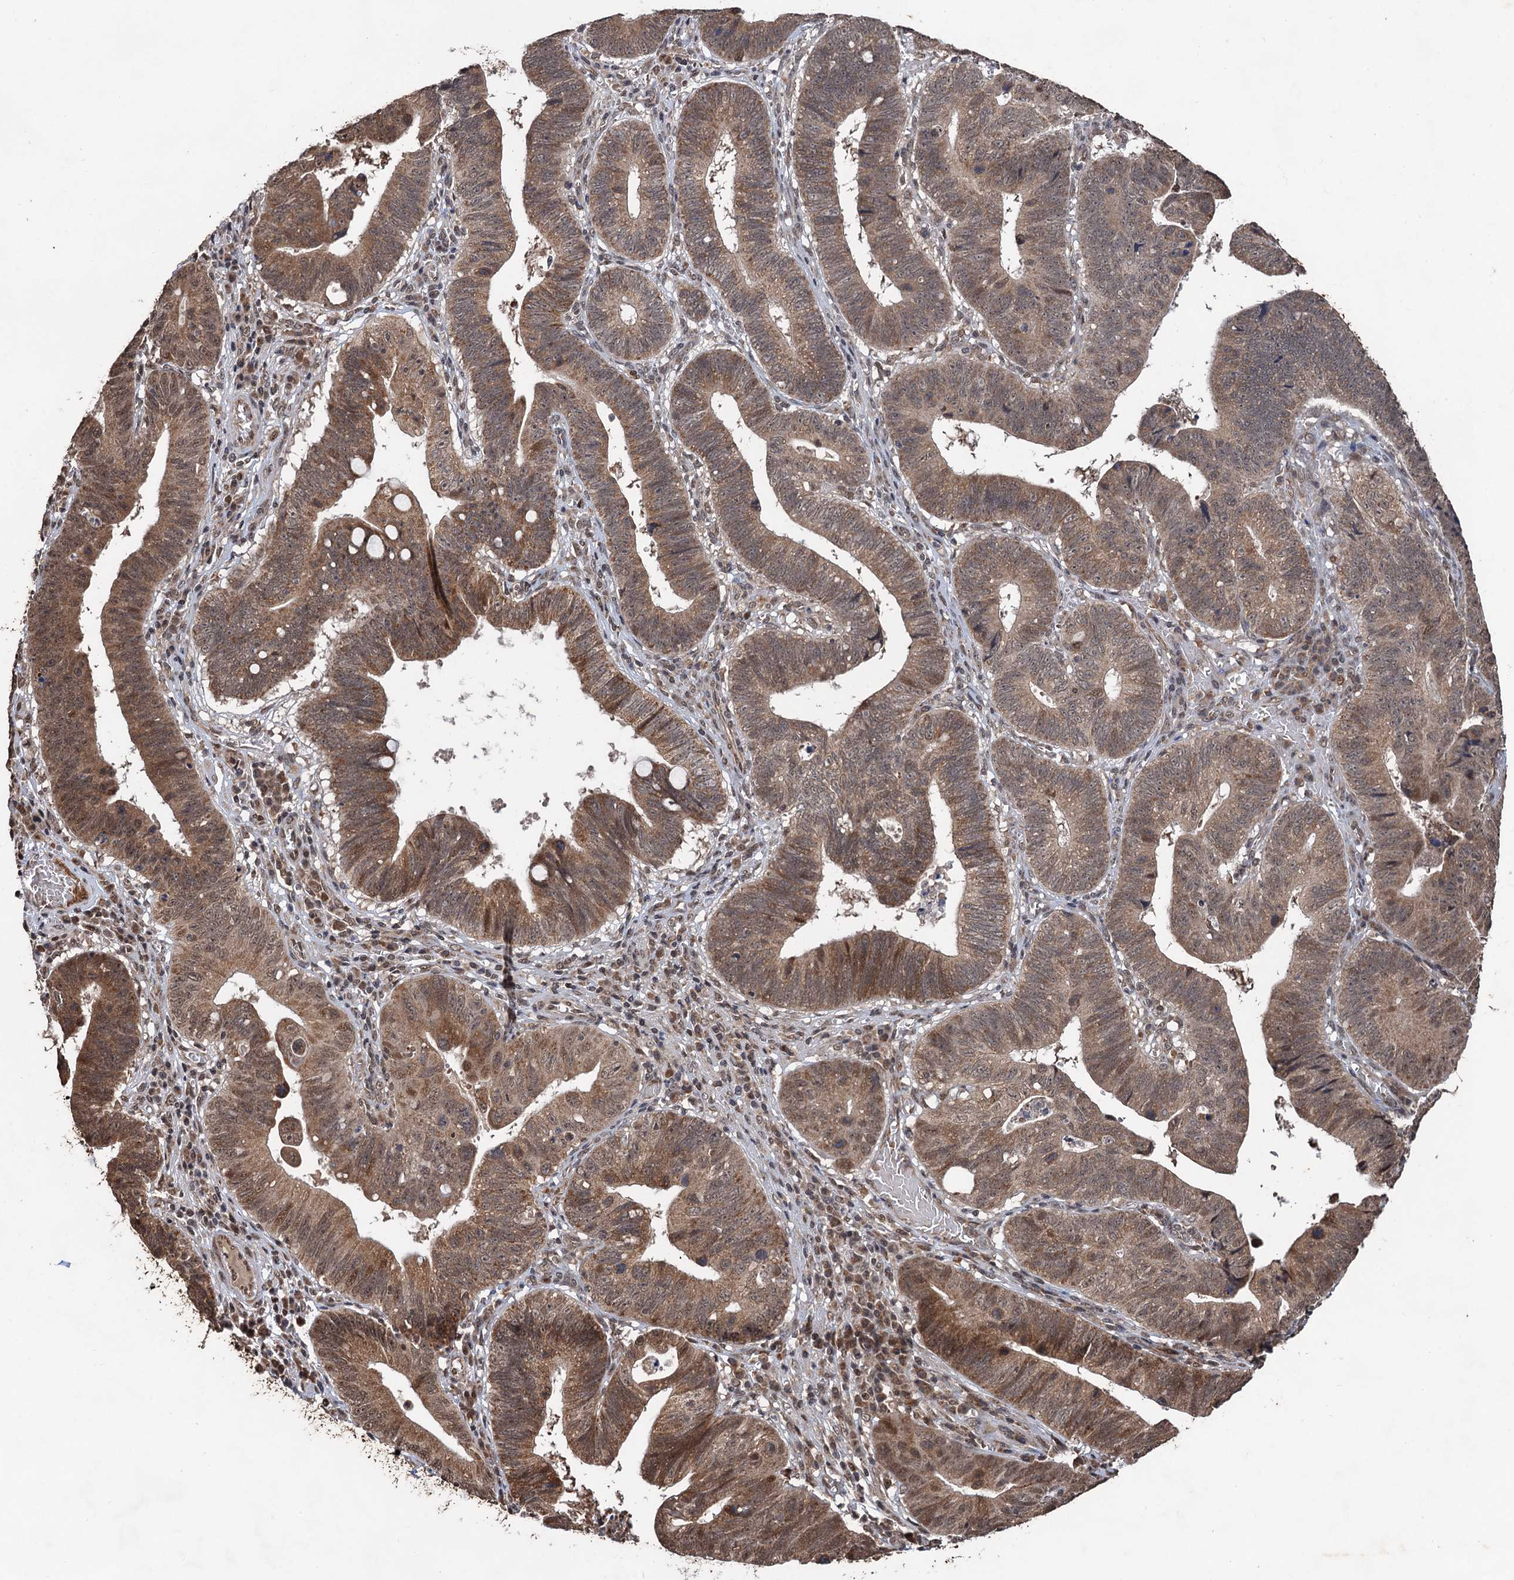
{"staining": {"intensity": "moderate", "quantity": ">75%", "location": "cytoplasmic/membranous,nuclear"}, "tissue": "stomach cancer", "cell_type": "Tumor cells", "image_type": "cancer", "snomed": [{"axis": "morphology", "description": "Adenocarcinoma, NOS"}, {"axis": "topography", "description": "Stomach"}], "caption": "Immunohistochemical staining of human stomach cancer (adenocarcinoma) reveals medium levels of moderate cytoplasmic/membranous and nuclear protein expression in about >75% of tumor cells.", "gene": "REP15", "patient": {"sex": "male", "age": 59}}